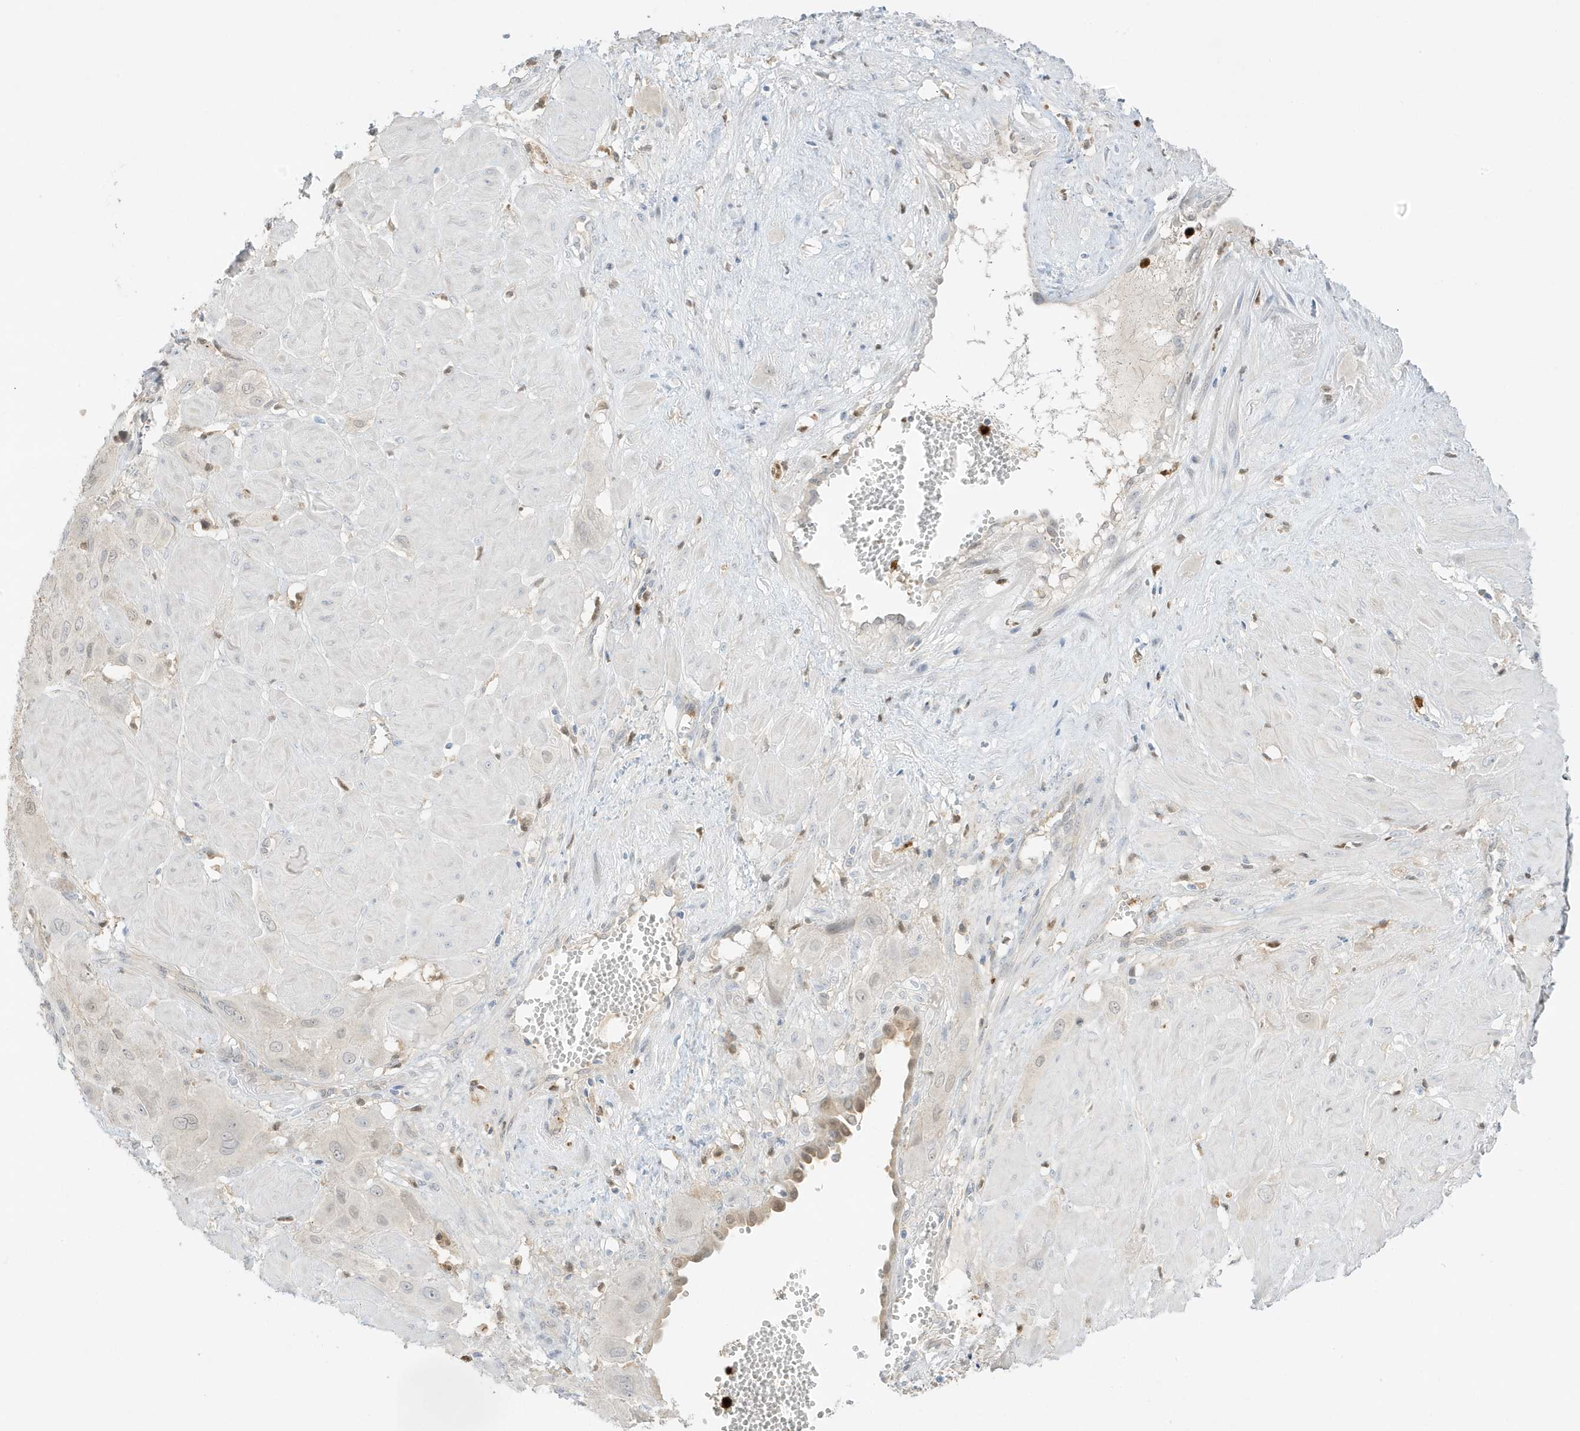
{"staining": {"intensity": "weak", "quantity": "<25%", "location": "cytoplasmic/membranous,nuclear"}, "tissue": "cervical cancer", "cell_type": "Tumor cells", "image_type": "cancer", "snomed": [{"axis": "morphology", "description": "Squamous cell carcinoma, NOS"}, {"axis": "topography", "description": "Cervix"}], "caption": "An immunohistochemistry histopathology image of cervical squamous cell carcinoma is shown. There is no staining in tumor cells of cervical squamous cell carcinoma. Nuclei are stained in blue.", "gene": "GCA", "patient": {"sex": "female", "age": 34}}